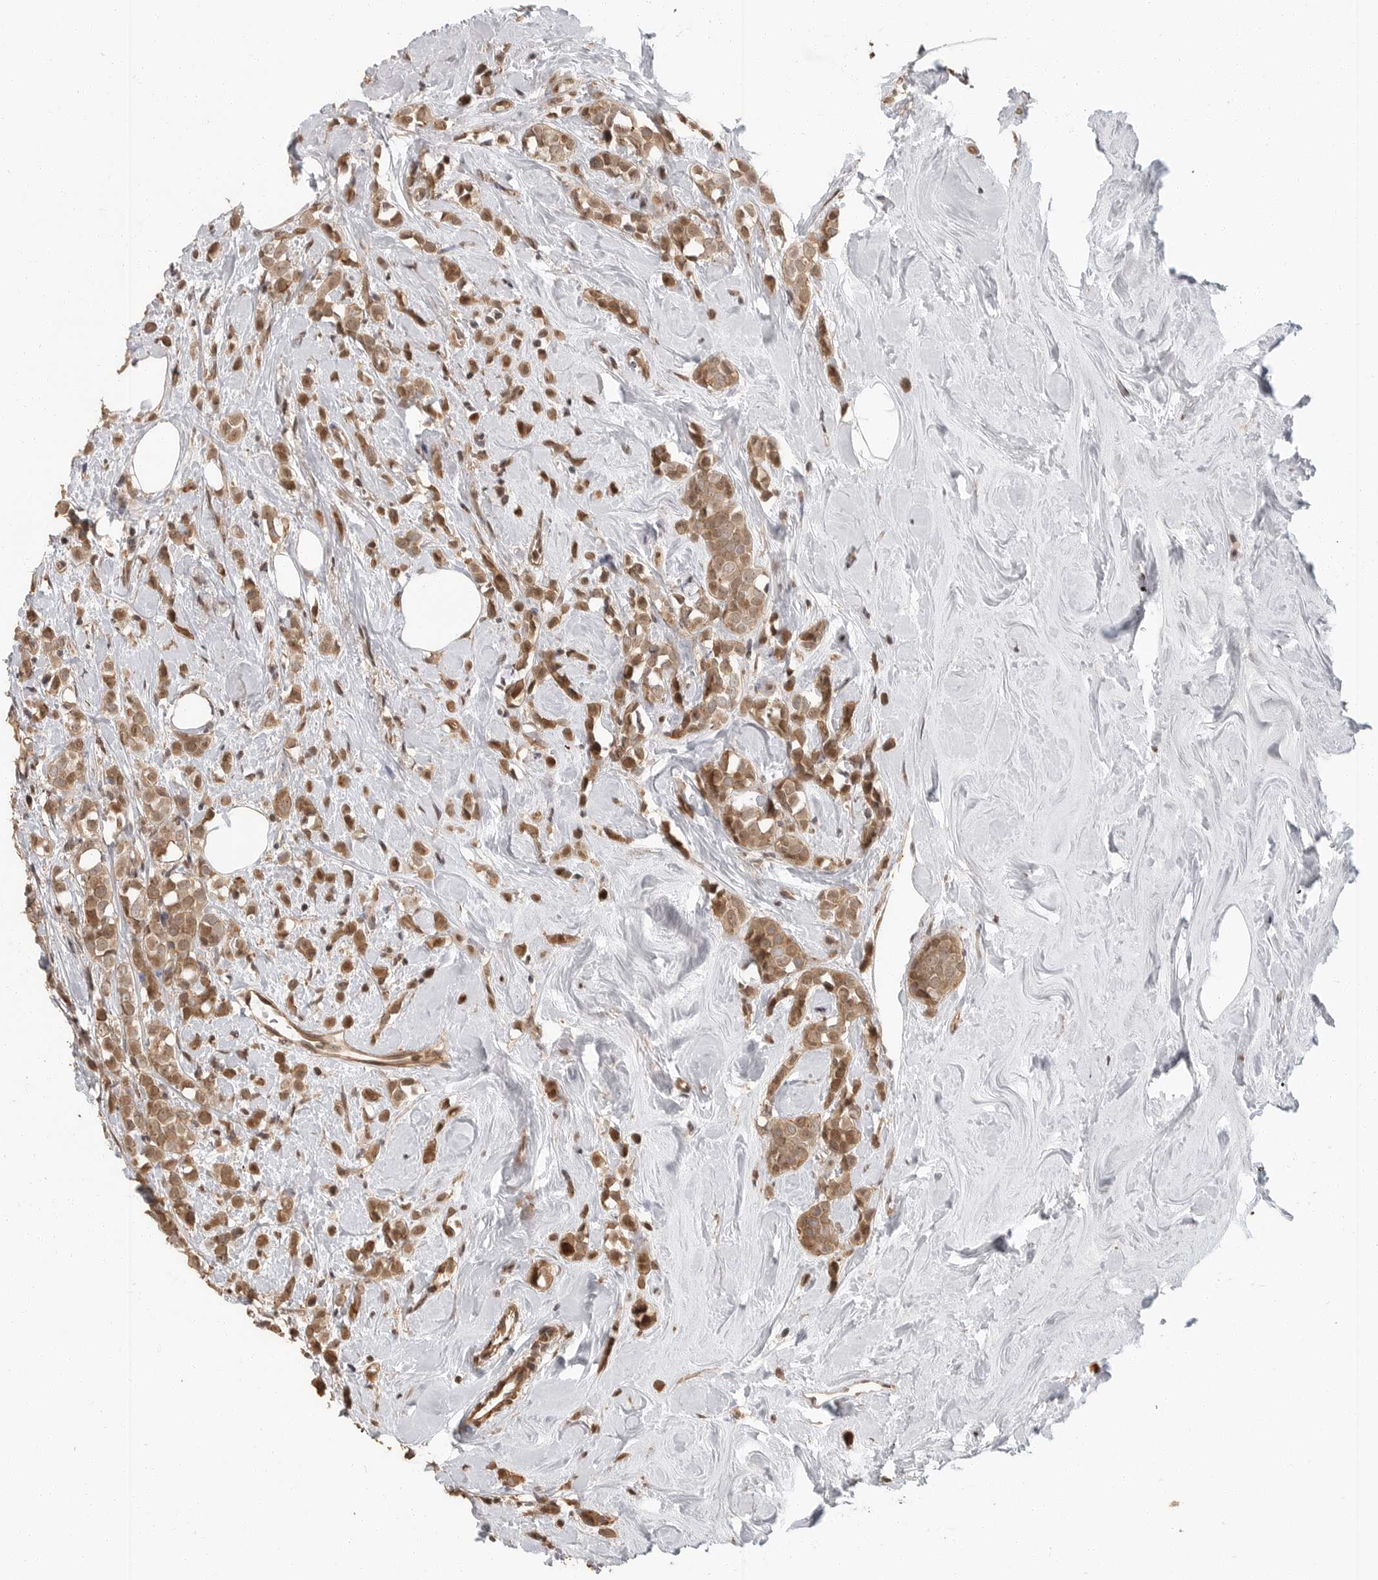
{"staining": {"intensity": "moderate", "quantity": ">75%", "location": "cytoplasmic/membranous,nuclear"}, "tissue": "breast cancer", "cell_type": "Tumor cells", "image_type": "cancer", "snomed": [{"axis": "morphology", "description": "Lobular carcinoma"}, {"axis": "topography", "description": "Breast"}], "caption": "Protein staining reveals moderate cytoplasmic/membranous and nuclear expression in about >75% of tumor cells in breast cancer (lobular carcinoma). Using DAB (3,3'-diaminobenzidine) (brown) and hematoxylin (blue) stains, captured at high magnification using brightfield microscopy.", "gene": "ERN1", "patient": {"sex": "female", "age": 47}}